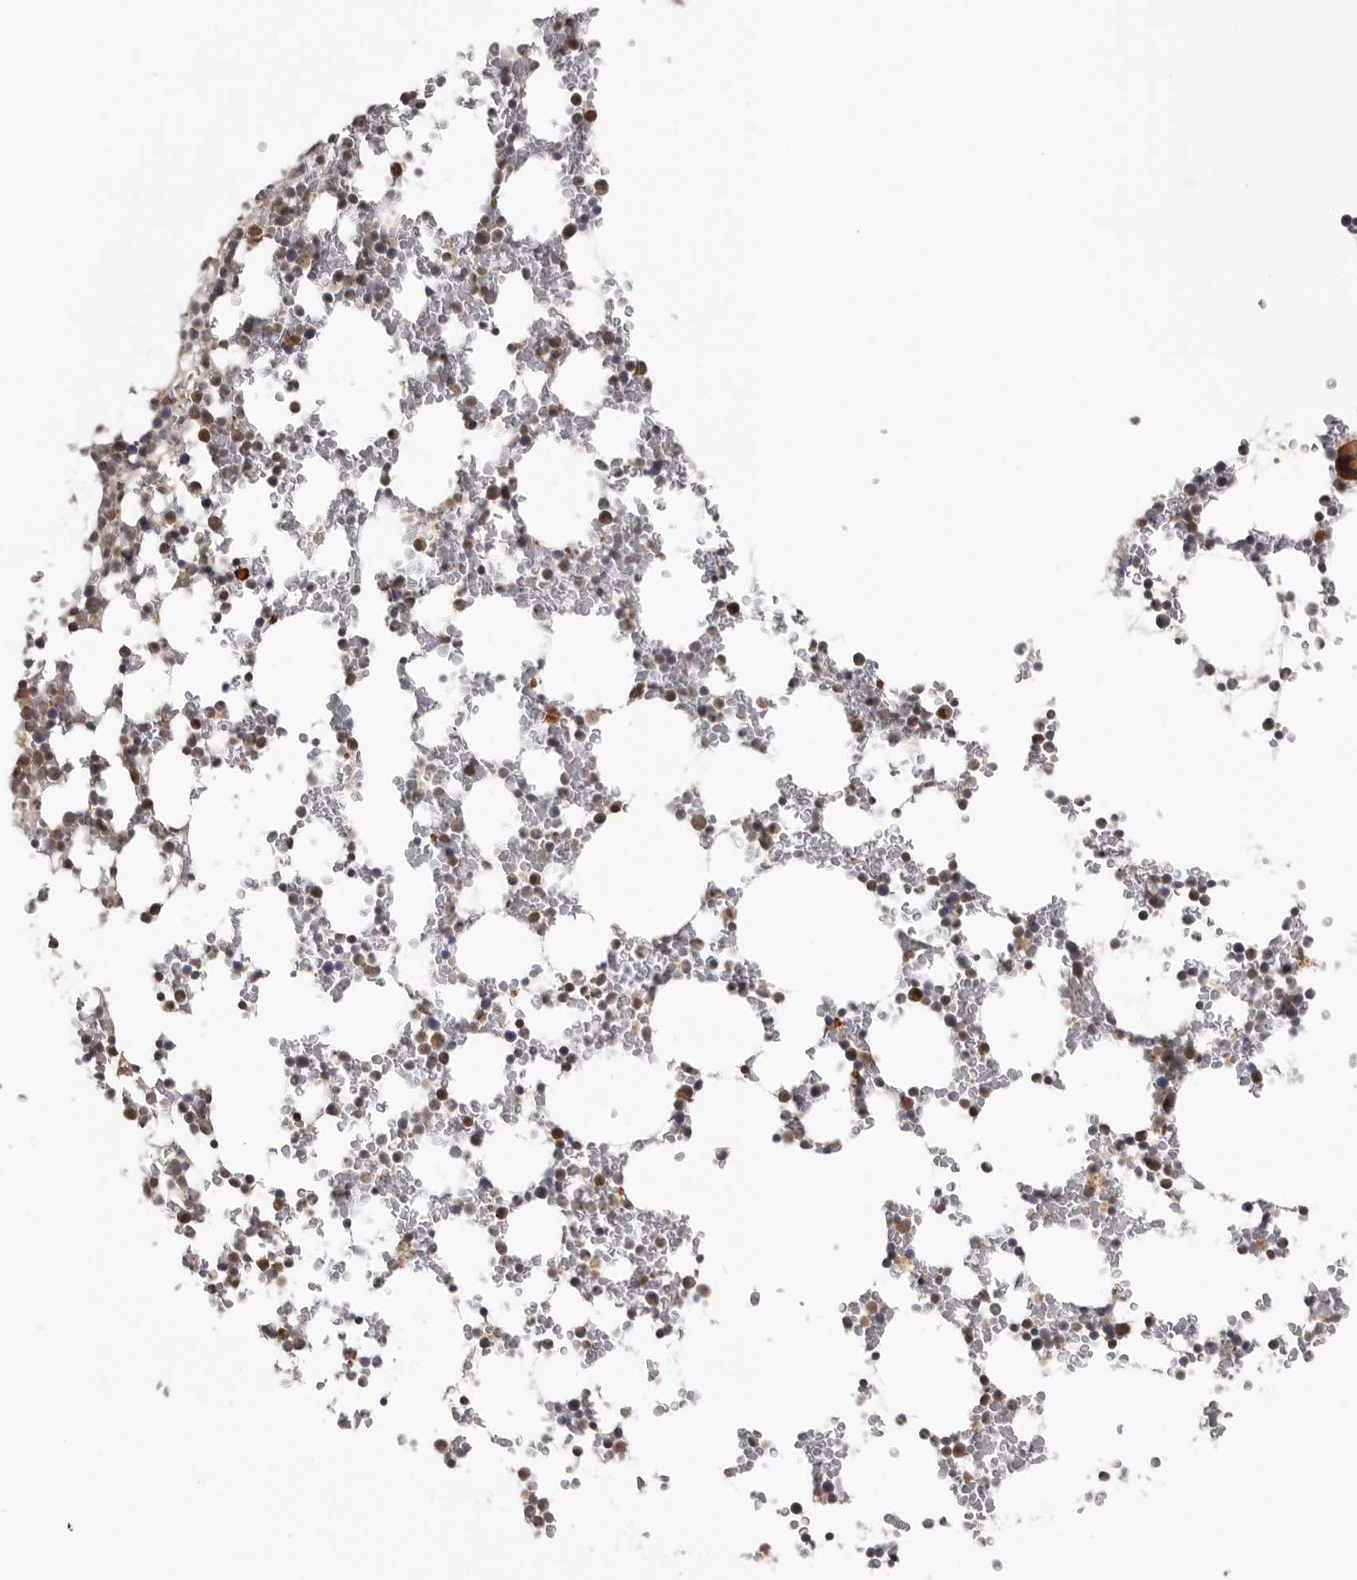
{"staining": {"intensity": "moderate", "quantity": "25%-75%", "location": "cytoplasmic/membranous,nuclear"}, "tissue": "bone marrow", "cell_type": "Hematopoietic cells", "image_type": "normal", "snomed": [{"axis": "morphology", "description": "Normal tissue, NOS"}, {"axis": "topography", "description": "Bone marrow"}], "caption": "This histopathology image reveals unremarkable bone marrow stained with immunohistochemistry to label a protein in brown. The cytoplasmic/membranous,nuclear of hematopoietic cells show moderate positivity for the protein. Nuclei are counter-stained blue.", "gene": "KIF2B", "patient": {"sex": "male", "age": 58}}